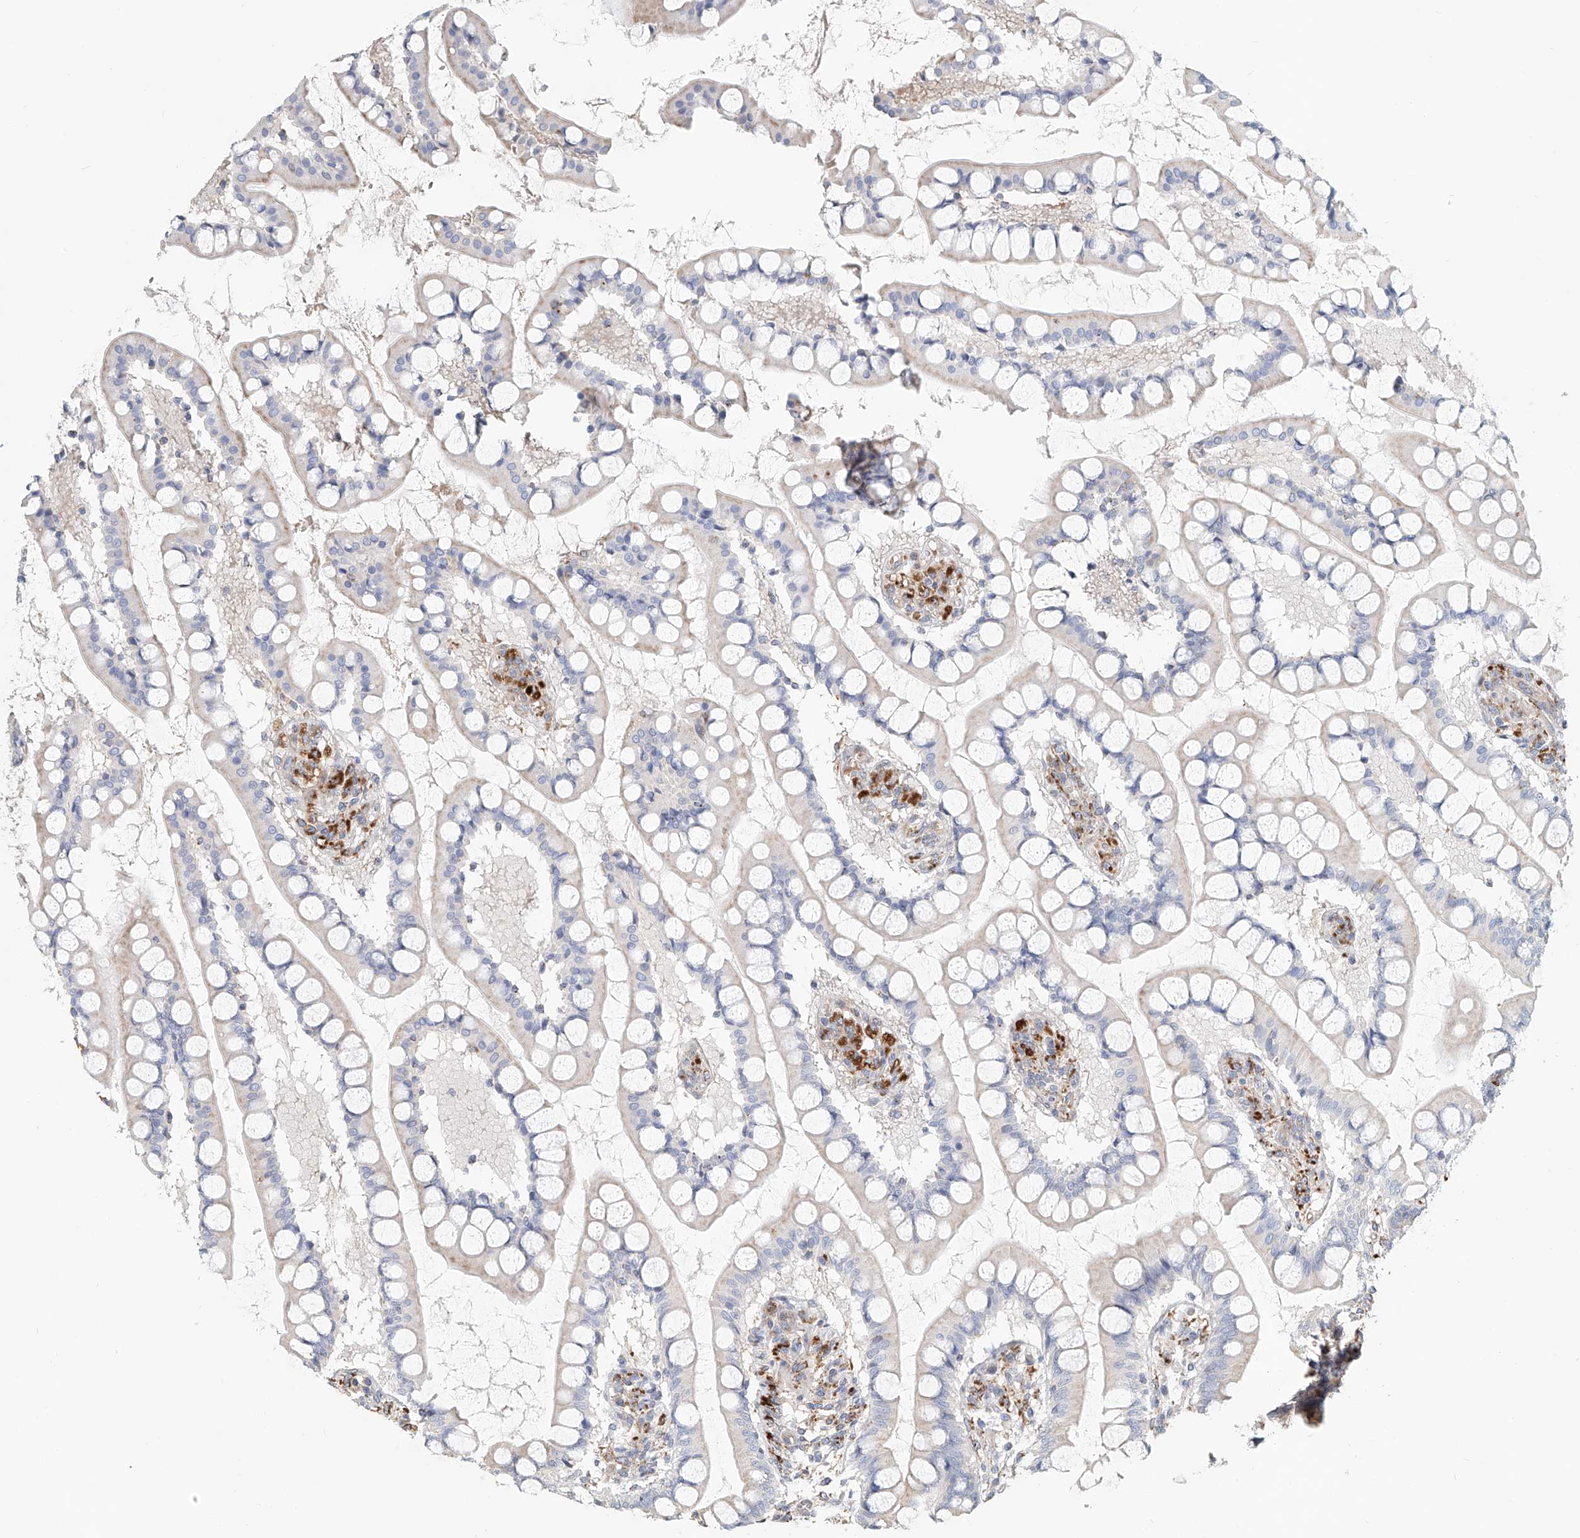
{"staining": {"intensity": "weak", "quantity": "25%-75%", "location": "cytoplasmic/membranous"}, "tissue": "small intestine", "cell_type": "Glandular cells", "image_type": "normal", "snomed": [{"axis": "morphology", "description": "Normal tissue, NOS"}, {"axis": "topography", "description": "Small intestine"}], "caption": "Immunohistochemistry histopathology image of unremarkable human small intestine stained for a protein (brown), which exhibits low levels of weak cytoplasmic/membranous staining in about 25%-75% of glandular cells.", "gene": "HGSNAT", "patient": {"sex": "male", "age": 52}}